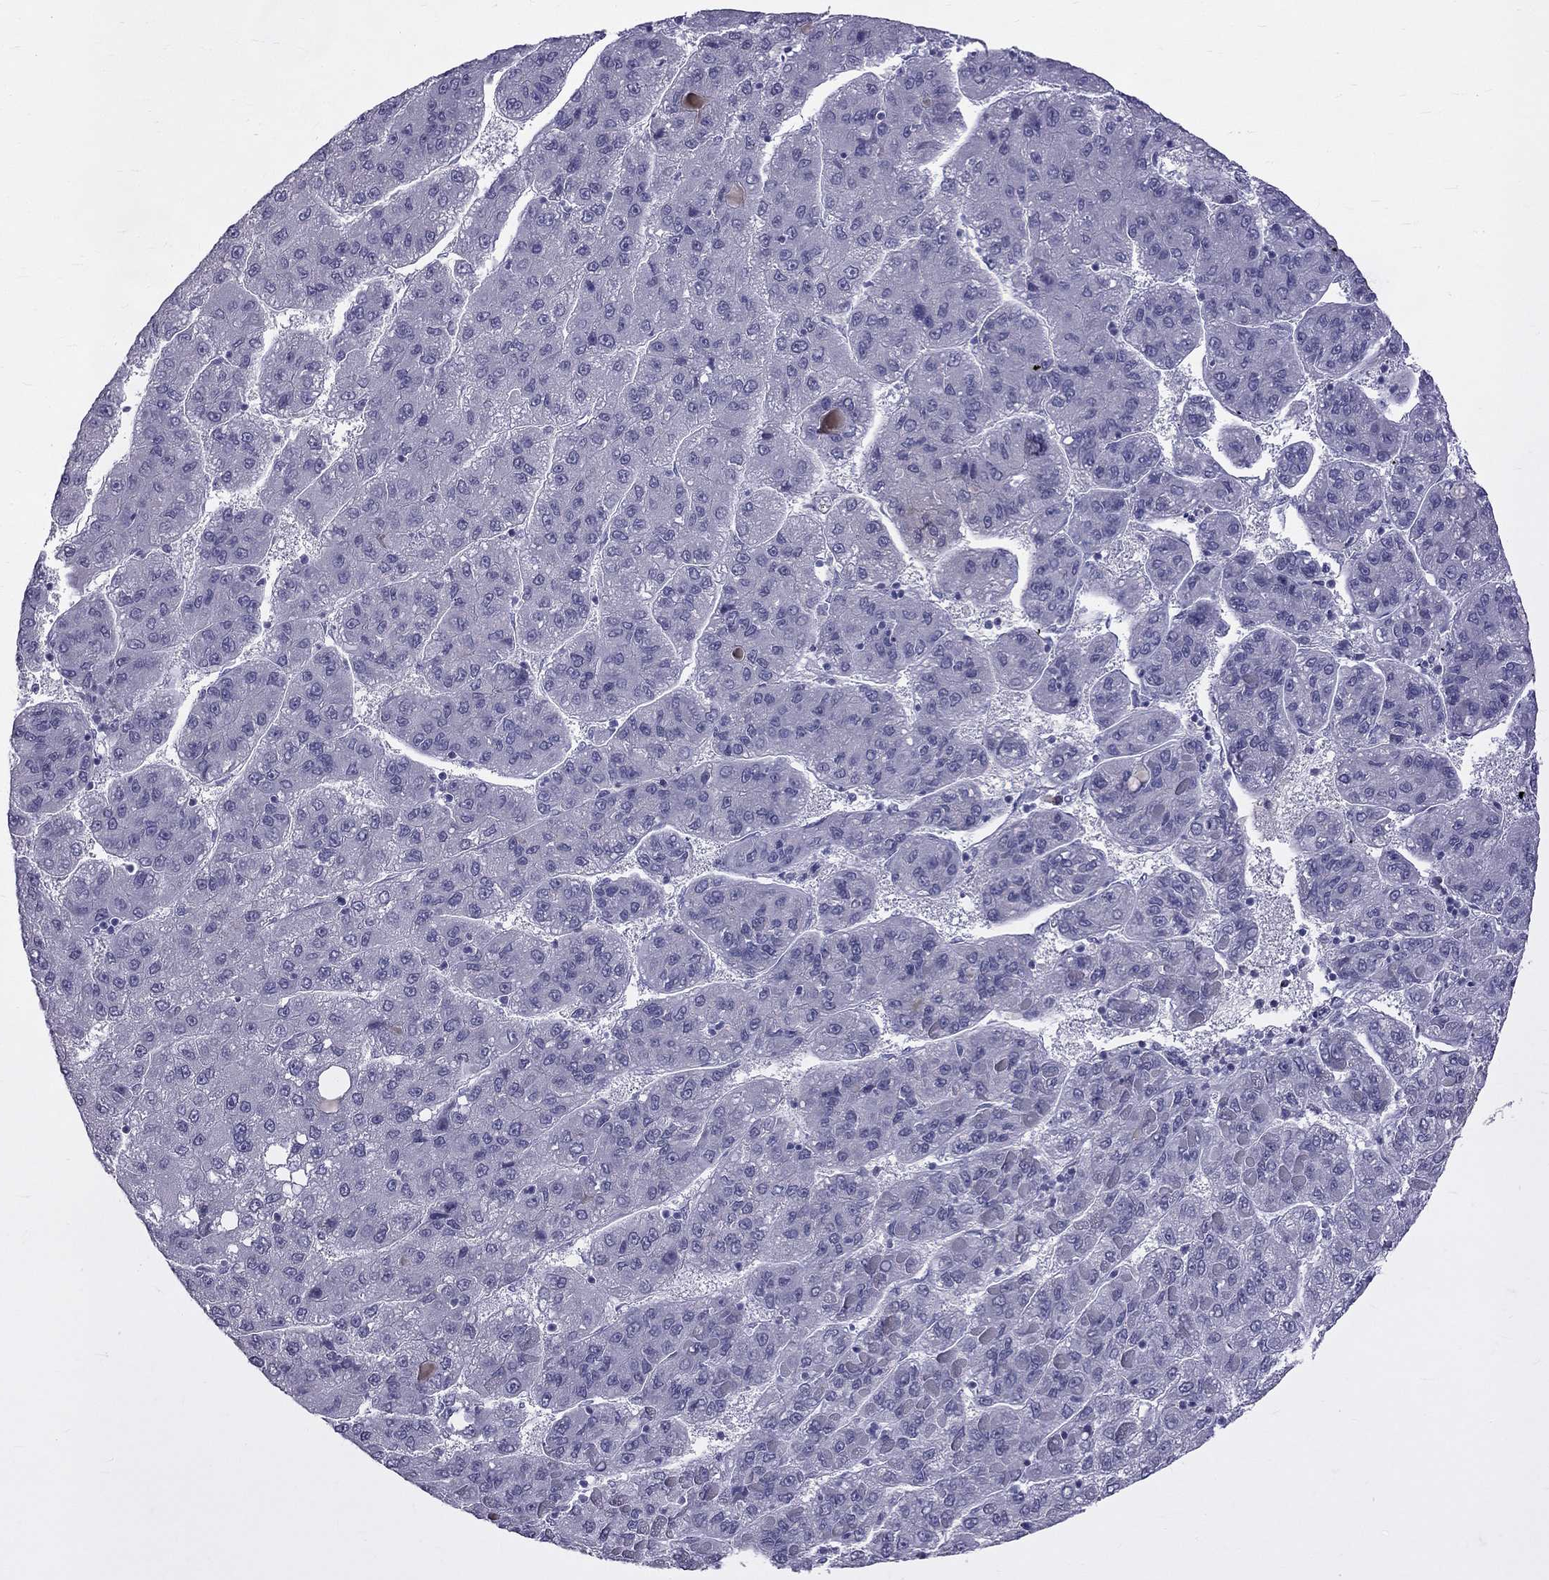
{"staining": {"intensity": "negative", "quantity": "none", "location": "none"}, "tissue": "liver cancer", "cell_type": "Tumor cells", "image_type": "cancer", "snomed": [{"axis": "morphology", "description": "Carcinoma, Hepatocellular, NOS"}, {"axis": "topography", "description": "Liver"}], "caption": "IHC micrograph of human liver hepatocellular carcinoma stained for a protein (brown), which displays no positivity in tumor cells.", "gene": "RTL9", "patient": {"sex": "female", "age": 82}}